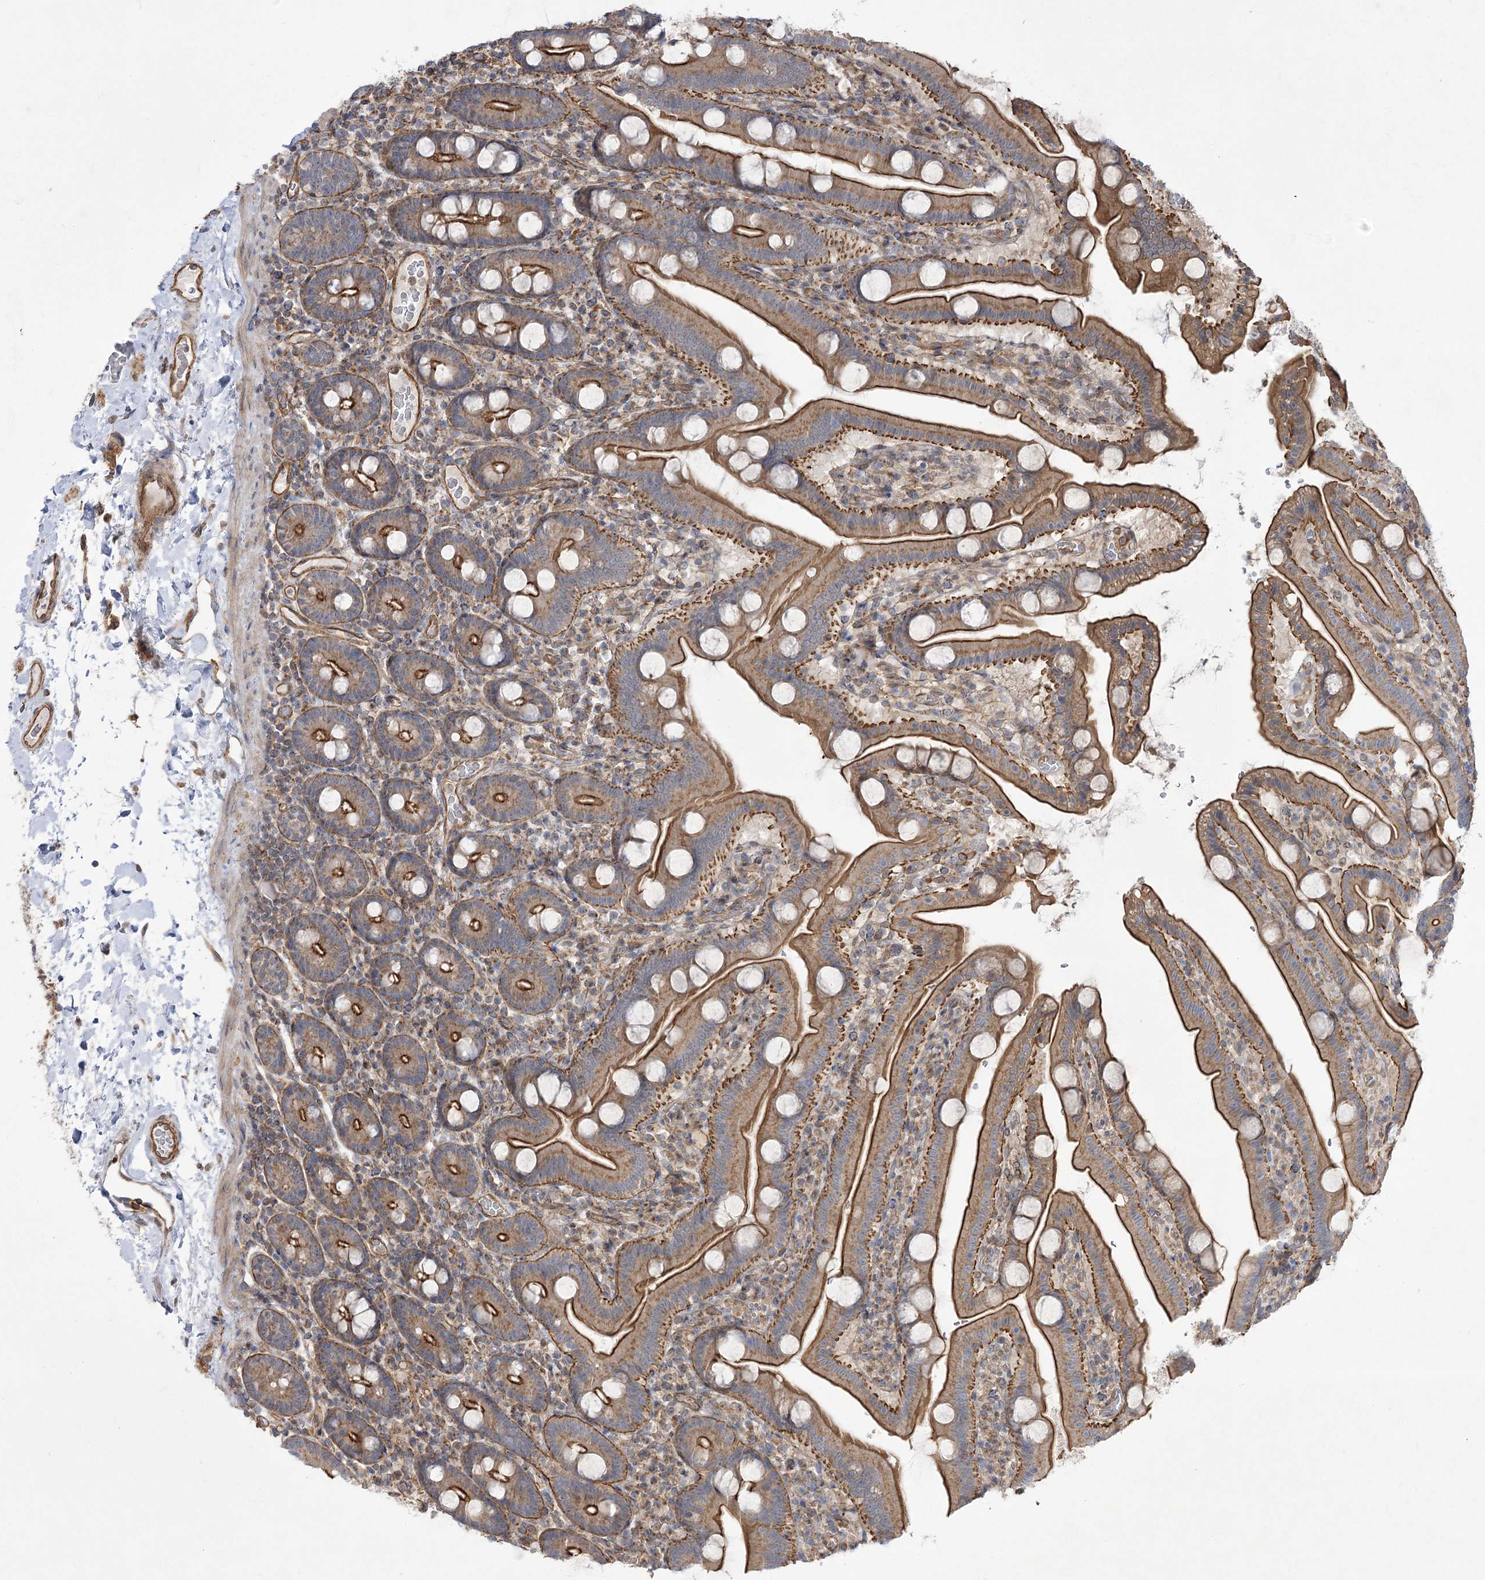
{"staining": {"intensity": "strong", "quantity": ">75%", "location": "cytoplasmic/membranous"}, "tissue": "duodenum", "cell_type": "Glandular cells", "image_type": "normal", "snomed": [{"axis": "morphology", "description": "Normal tissue, NOS"}, {"axis": "topography", "description": "Duodenum"}], "caption": "The image demonstrates a brown stain indicating the presence of a protein in the cytoplasmic/membranous of glandular cells in duodenum.", "gene": "SH3BP5L", "patient": {"sex": "male", "age": 55}}